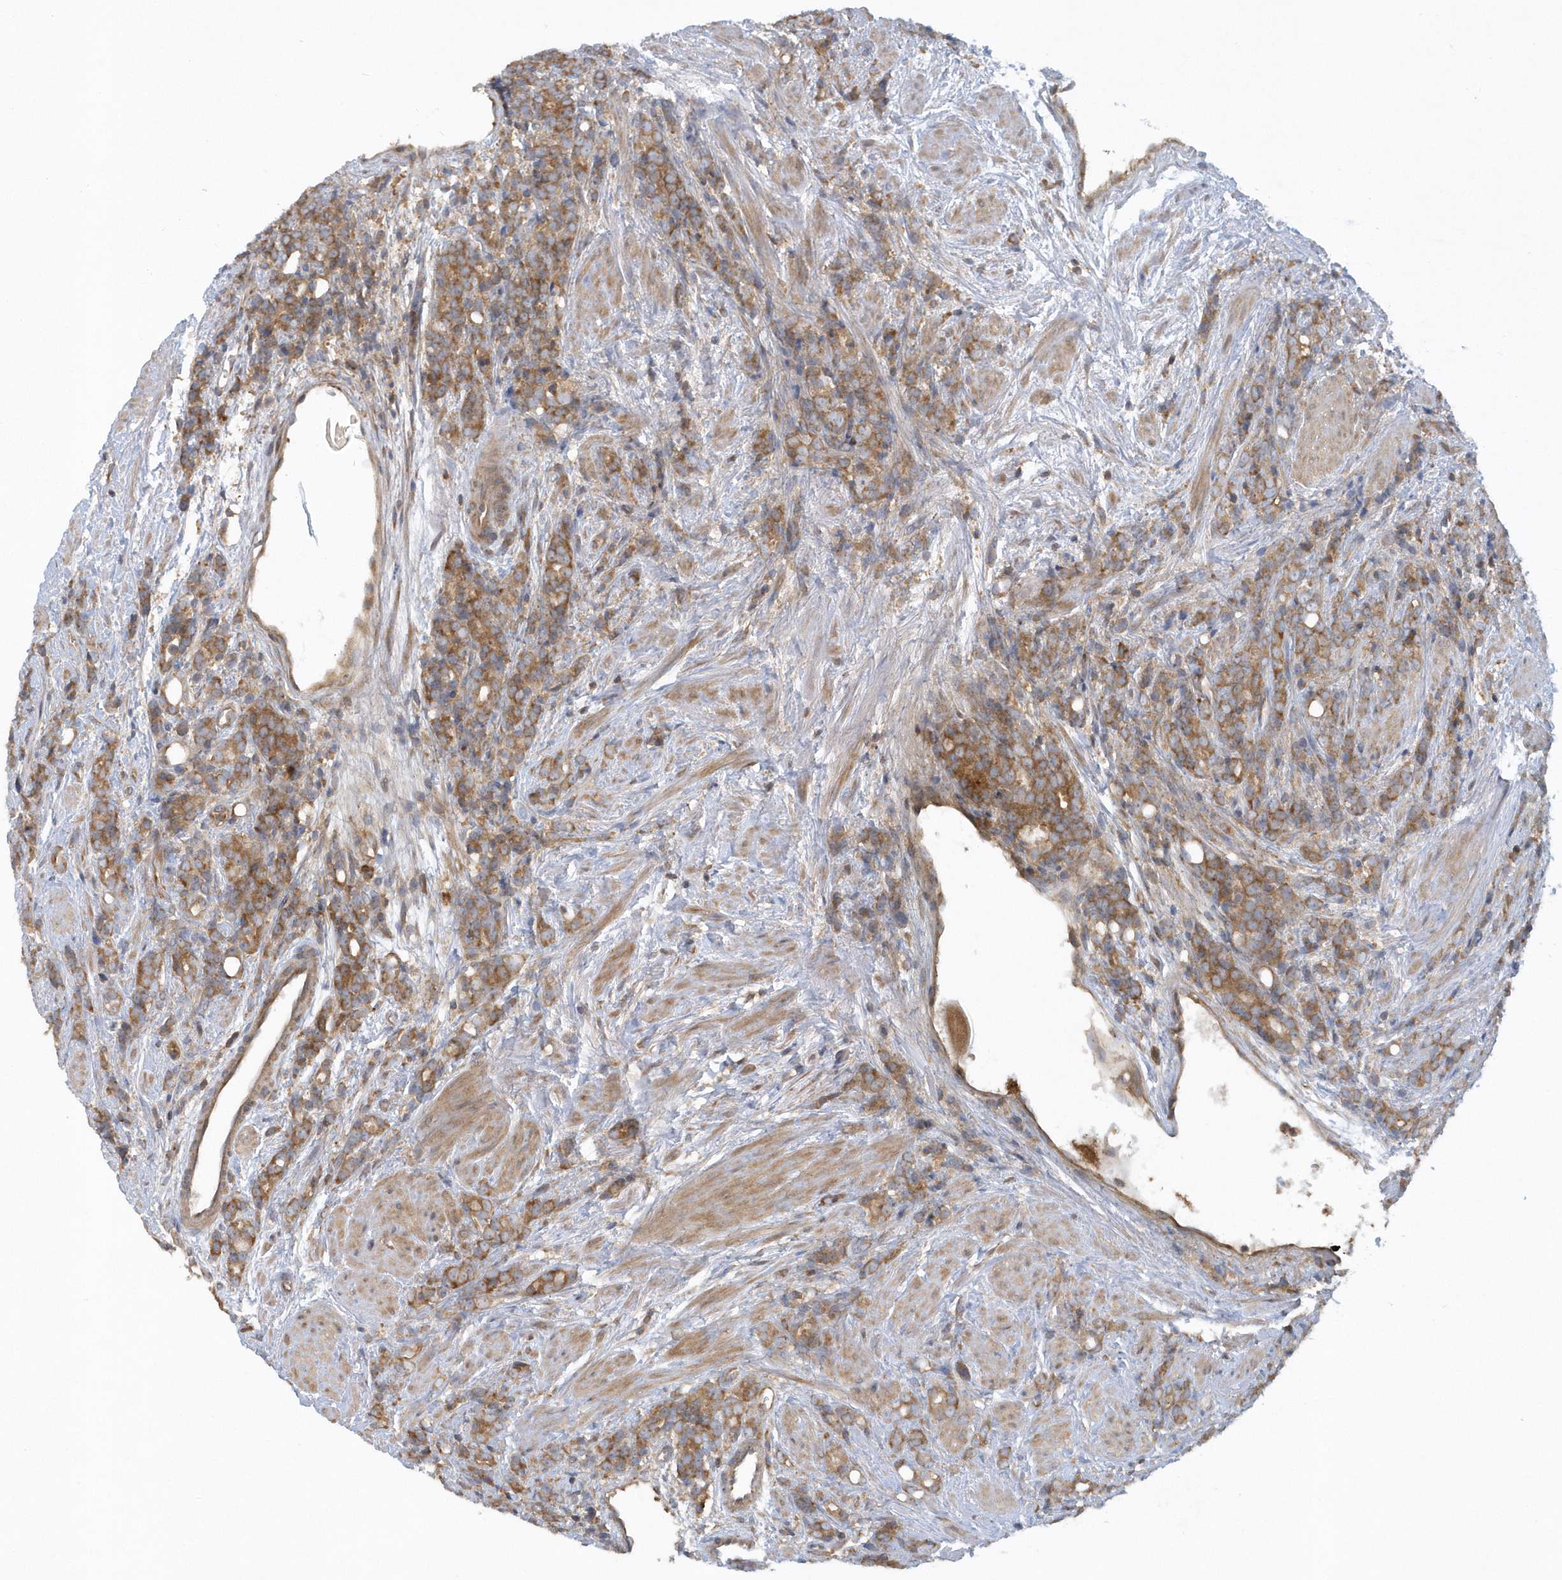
{"staining": {"intensity": "moderate", "quantity": ">75%", "location": "cytoplasmic/membranous"}, "tissue": "prostate cancer", "cell_type": "Tumor cells", "image_type": "cancer", "snomed": [{"axis": "morphology", "description": "Adenocarcinoma, High grade"}, {"axis": "topography", "description": "Prostate"}], "caption": "Protein staining of prostate high-grade adenocarcinoma tissue exhibits moderate cytoplasmic/membranous staining in about >75% of tumor cells.", "gene": "CNOT10", "patient": {"sex": "male", "age": 62}}